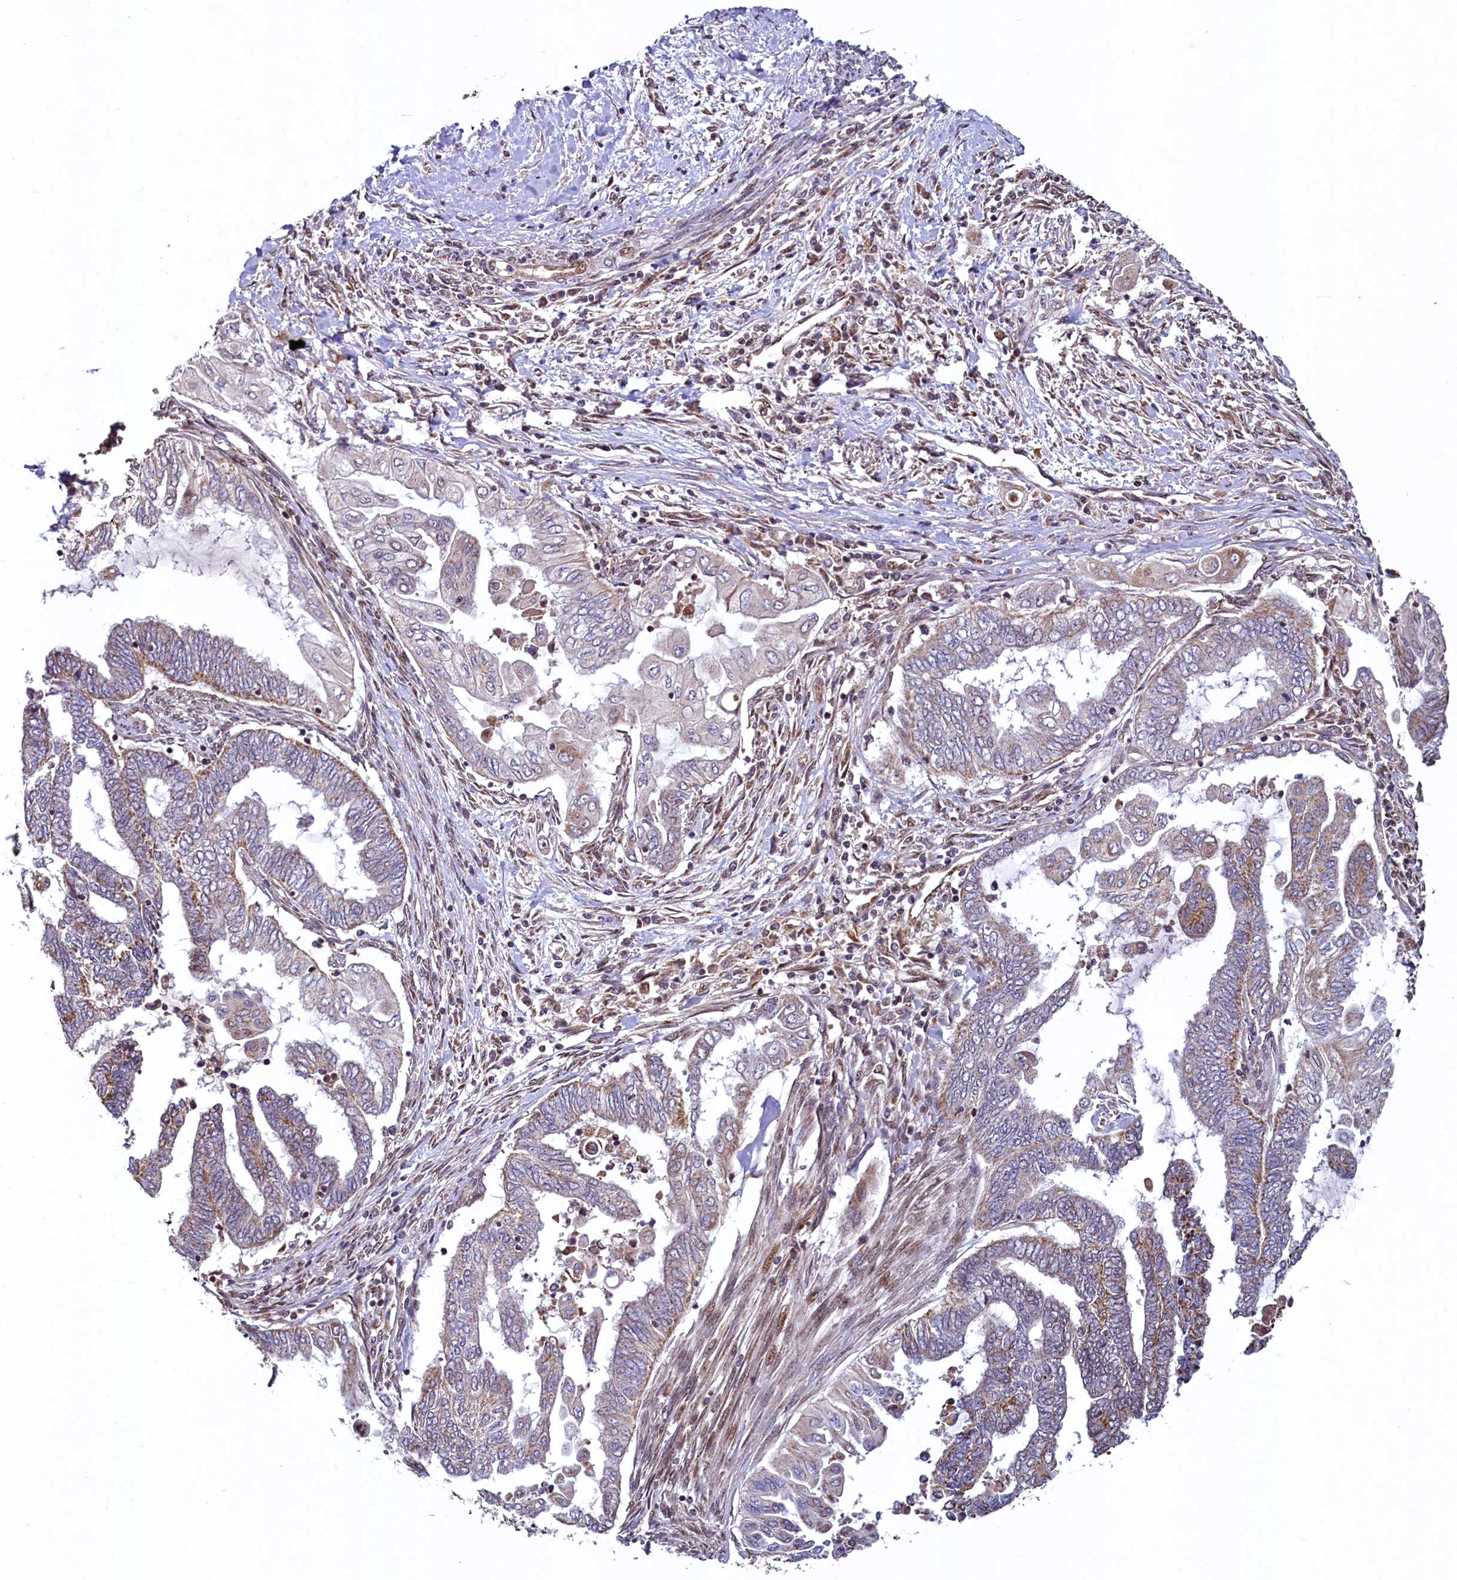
{"staining": {"intensity": "weak", "quantity": "25%-75%", "location": "cytoplasmic/membranous"}, "tissue": "endometrial cancer", "cell_type": "Tumor cells", "image_type": "cancer", "snomed": [{"axis": "morphology", "description": "Adenocarcinoma, NOS"}, {"axis": "topography", "description": "Uterus"}, {"axis": "topography", "description": "Endometrium"}], "caption": "Immunohistochemical staining of endometrial cancer displays low levels of weak cytoplasmic/membranous protein positivity in approximately 25%-75% of tumor cells.", "gene": "ZNF577", "patient": {"sex": "female", "age": 70}}